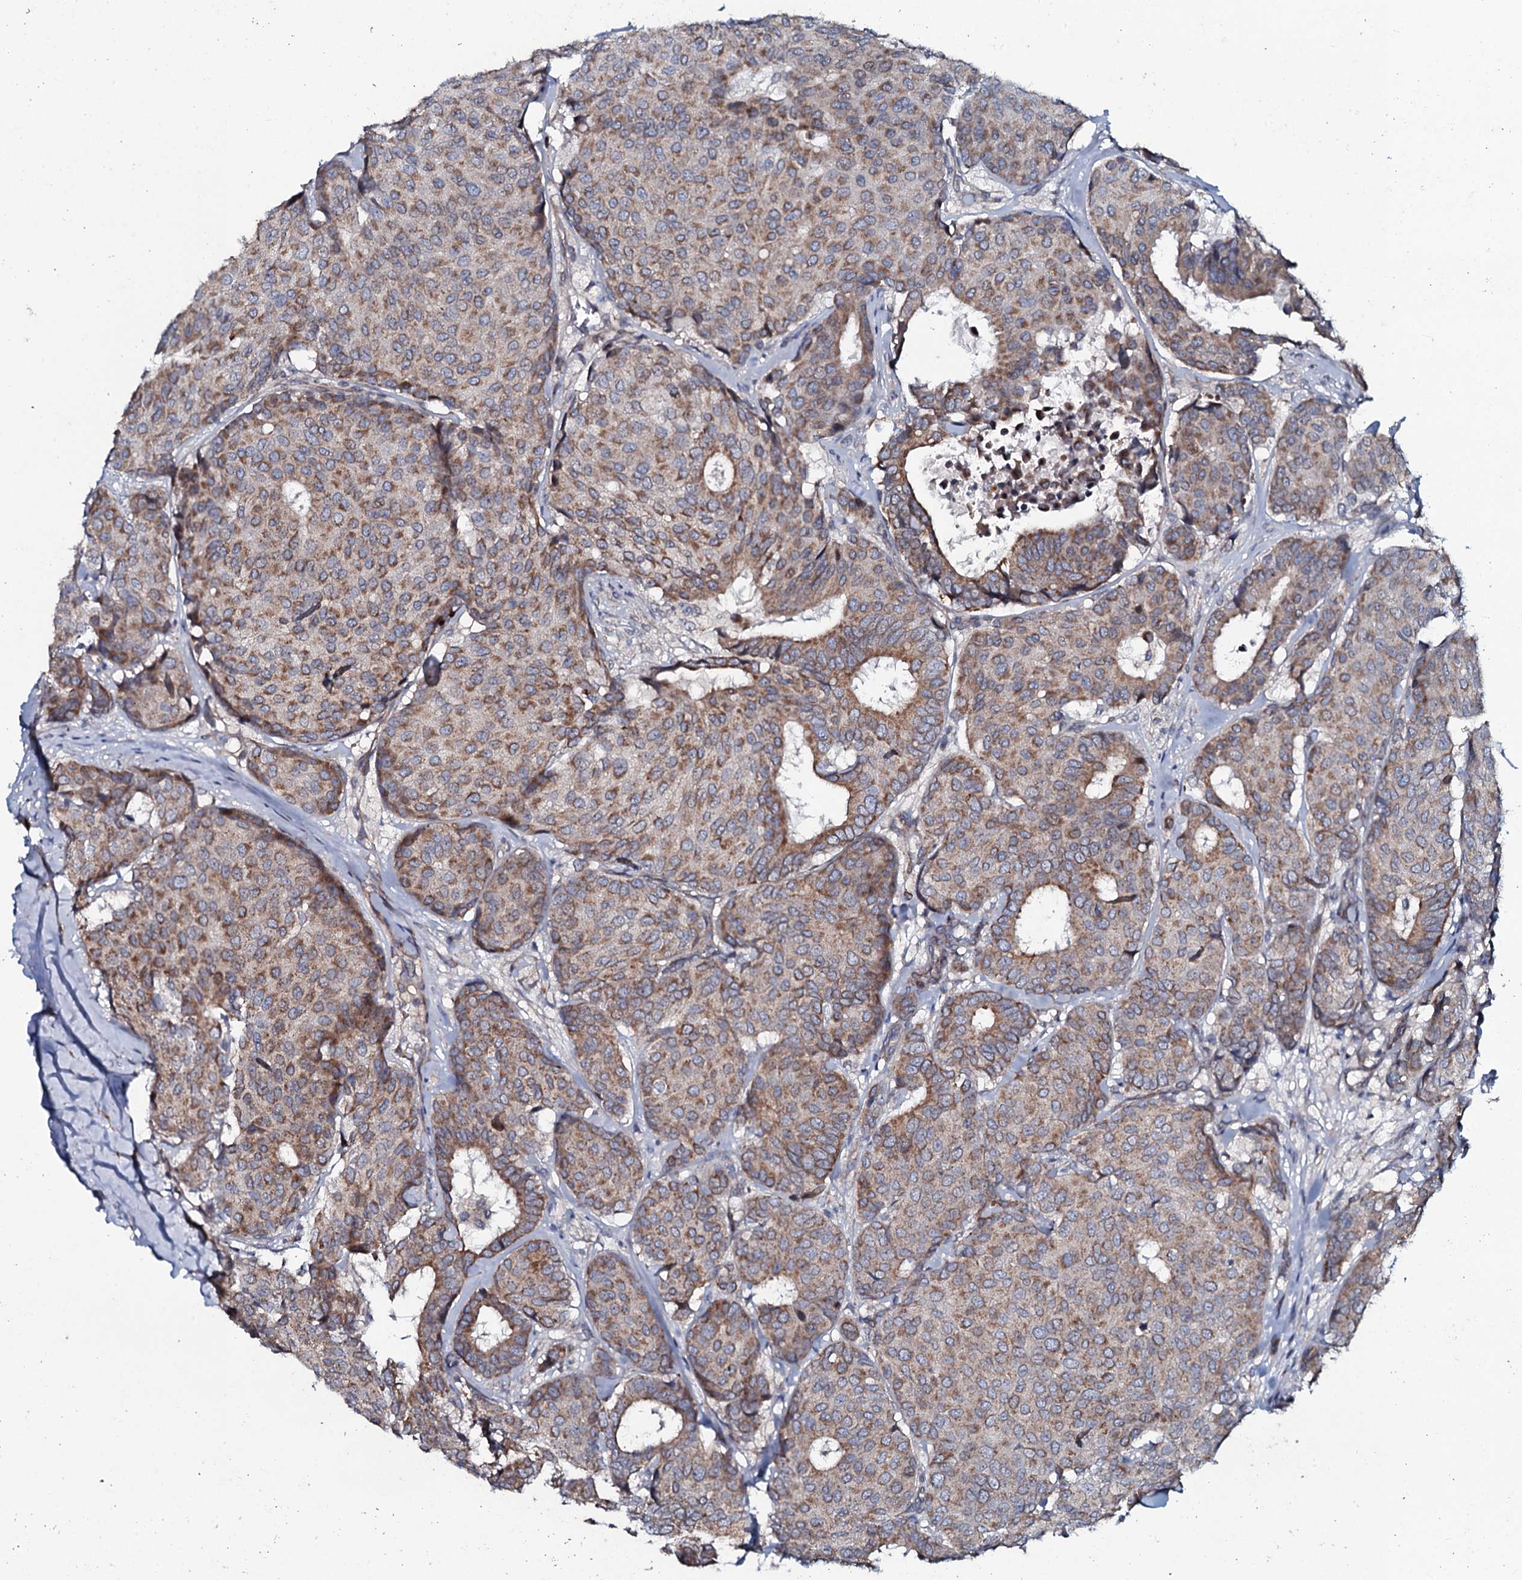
{"staining": {"intensity": "moderate", "quantity": ">75%", "location": "cytoplasmic/membranous"}, "tissue": "breast cancer", "cell_type": "Tumor cells", "image_type": "cancer", "snomed": [{"axis": "morphology", "description": "Duct carcinoma"}, {"axis": "topography", "description": "Breast"}], "caption": "IHC of intraductal carcinoma (breast) reveals medium levels of moderate cytoplasmic/membranous expression in about >75% of tumor cells.", "gene": "KCTD4", "patient": {"sex": "female", "age": 75}}